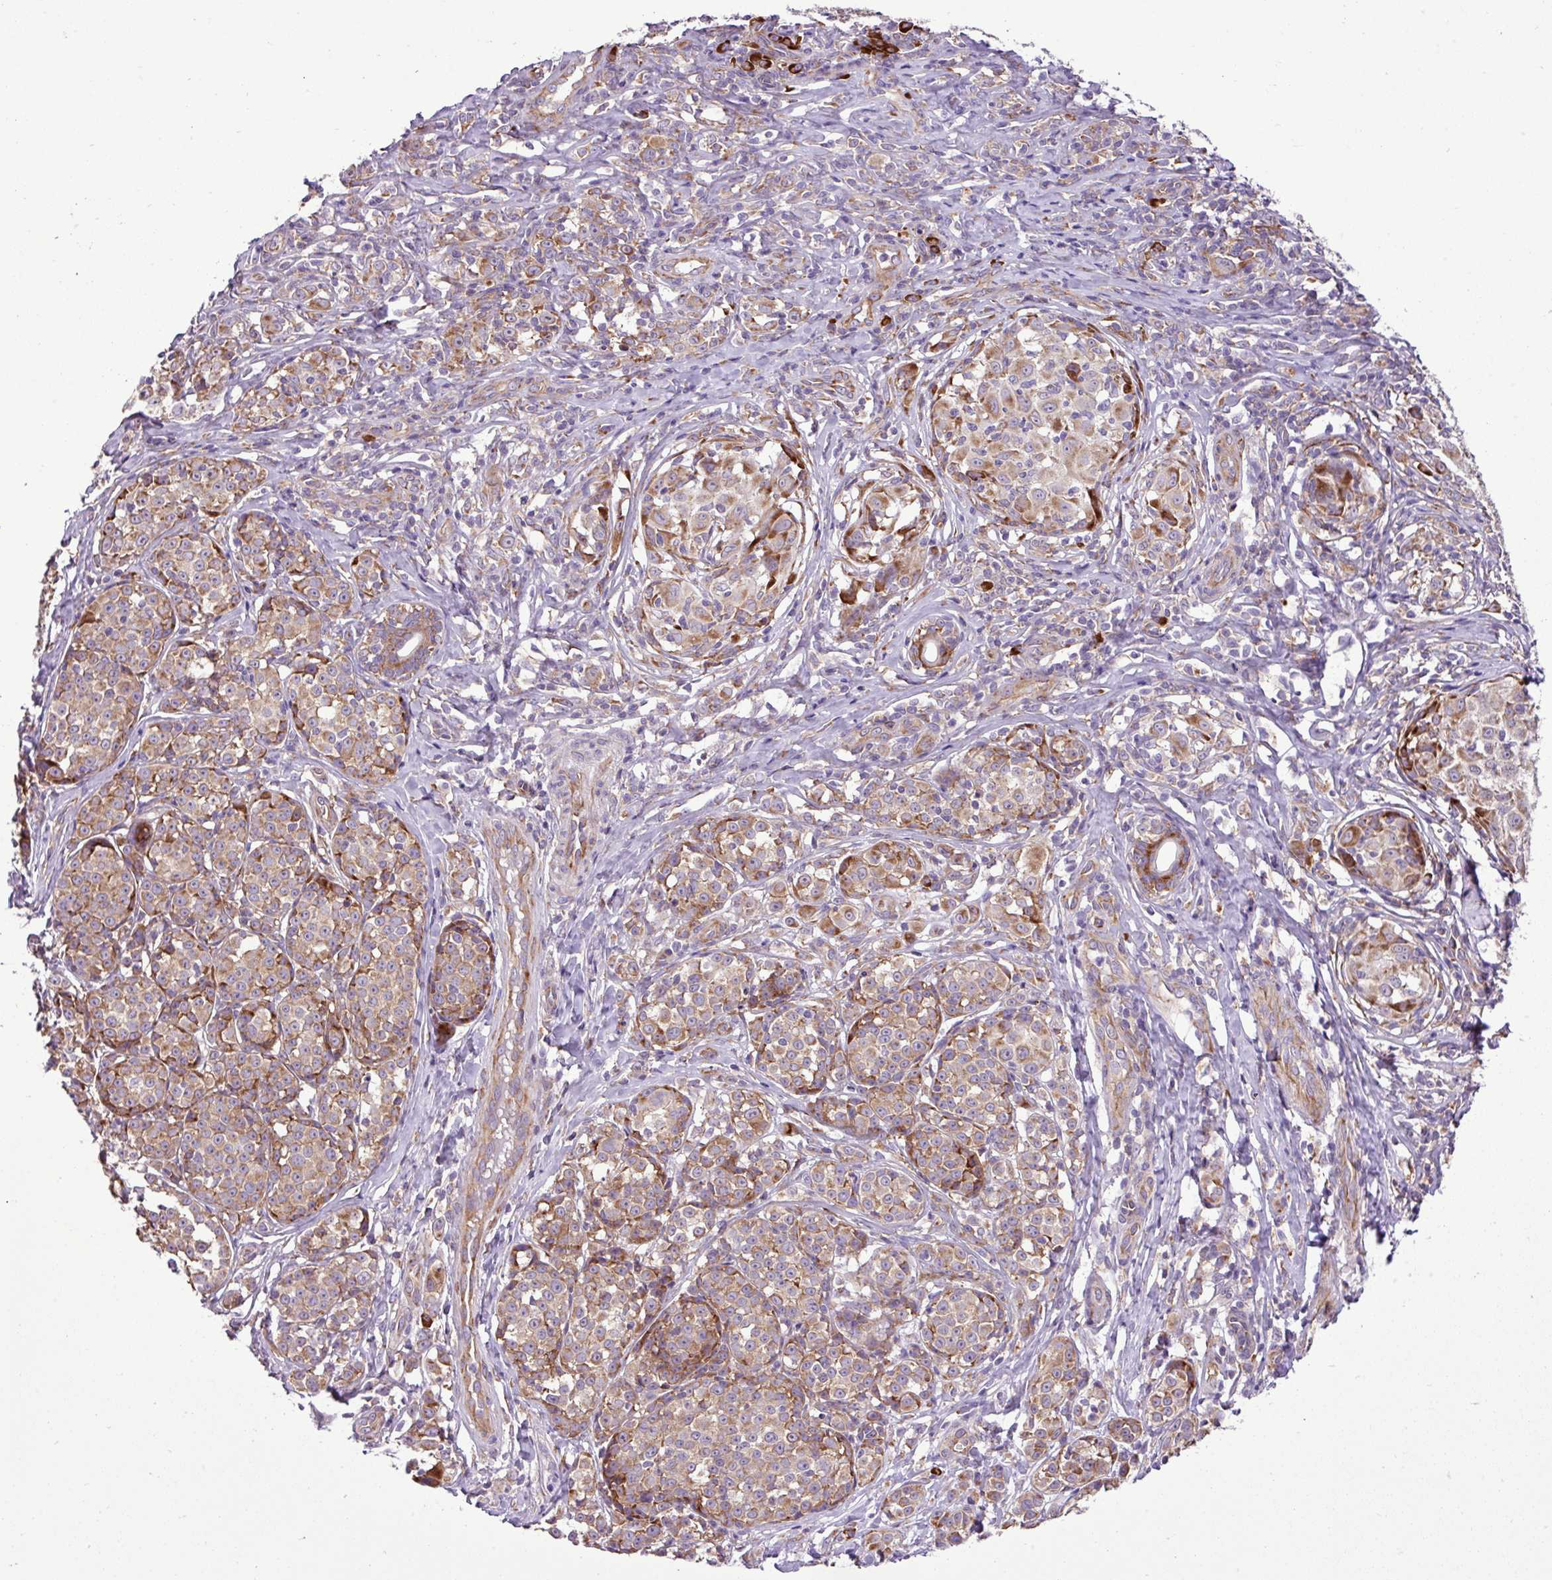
{"staining": {"intensity": "moderate", "quantity": ">75%", "location": "cytoplasmic/membranous"}, "tissue": "melanoma", "cell_type": "Tumor cells", "image_type": "cancer", "snomed": [{"axis": "morphology", "description": "Malignant melanoma, NOS"}, {"axis": "topography", "description": "Skin"}], "caption": "IHC histopathology image of human melanoma stained for a protein (brown), which reveals medium levels of moderate cytoplasmic/membranous staining in approximately >75% of tumor cells.", "gene": "RPL13", "patient": {"sex": "female", "age": 35}}